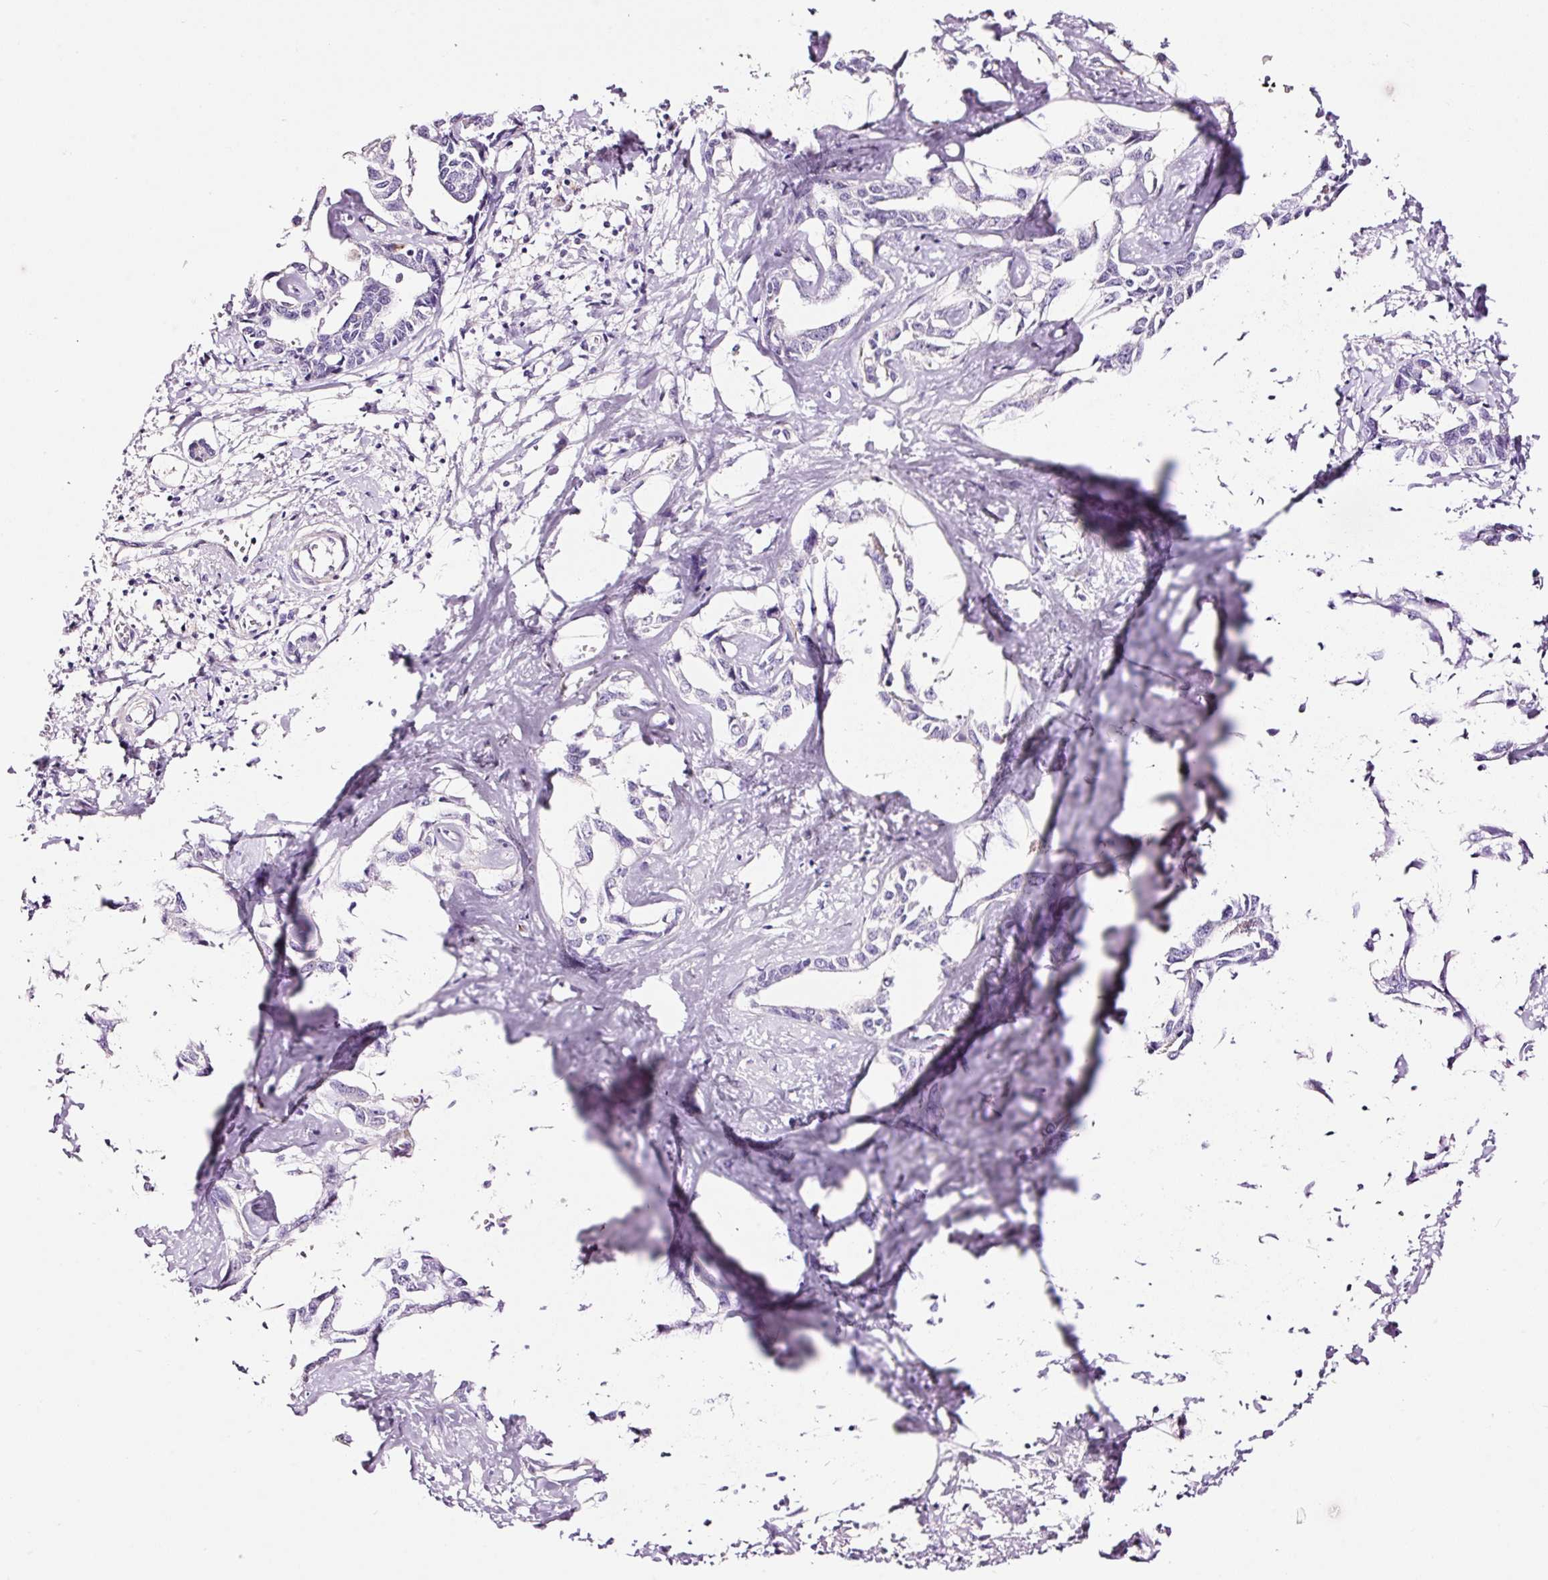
{"staining": {"intensity": "negative", "quantity": "none", "location": "none"}, "tissue": "liver cancer", "cell_type": "Tumor cells", "image_type": "cancer", "snomed": [{"axis": "morphology", "description": "Cholangiocarcinoma"}, {"axis": "topography", "description": "Liver"}], "caption": "IHC image of neoplastic tissue: liver cholangiocarcinoma stained with DAB demonstrates no significant protein staining in tumor cells.", "gene": "RTF2", "patient": {"sex": "male", "age": 59}}